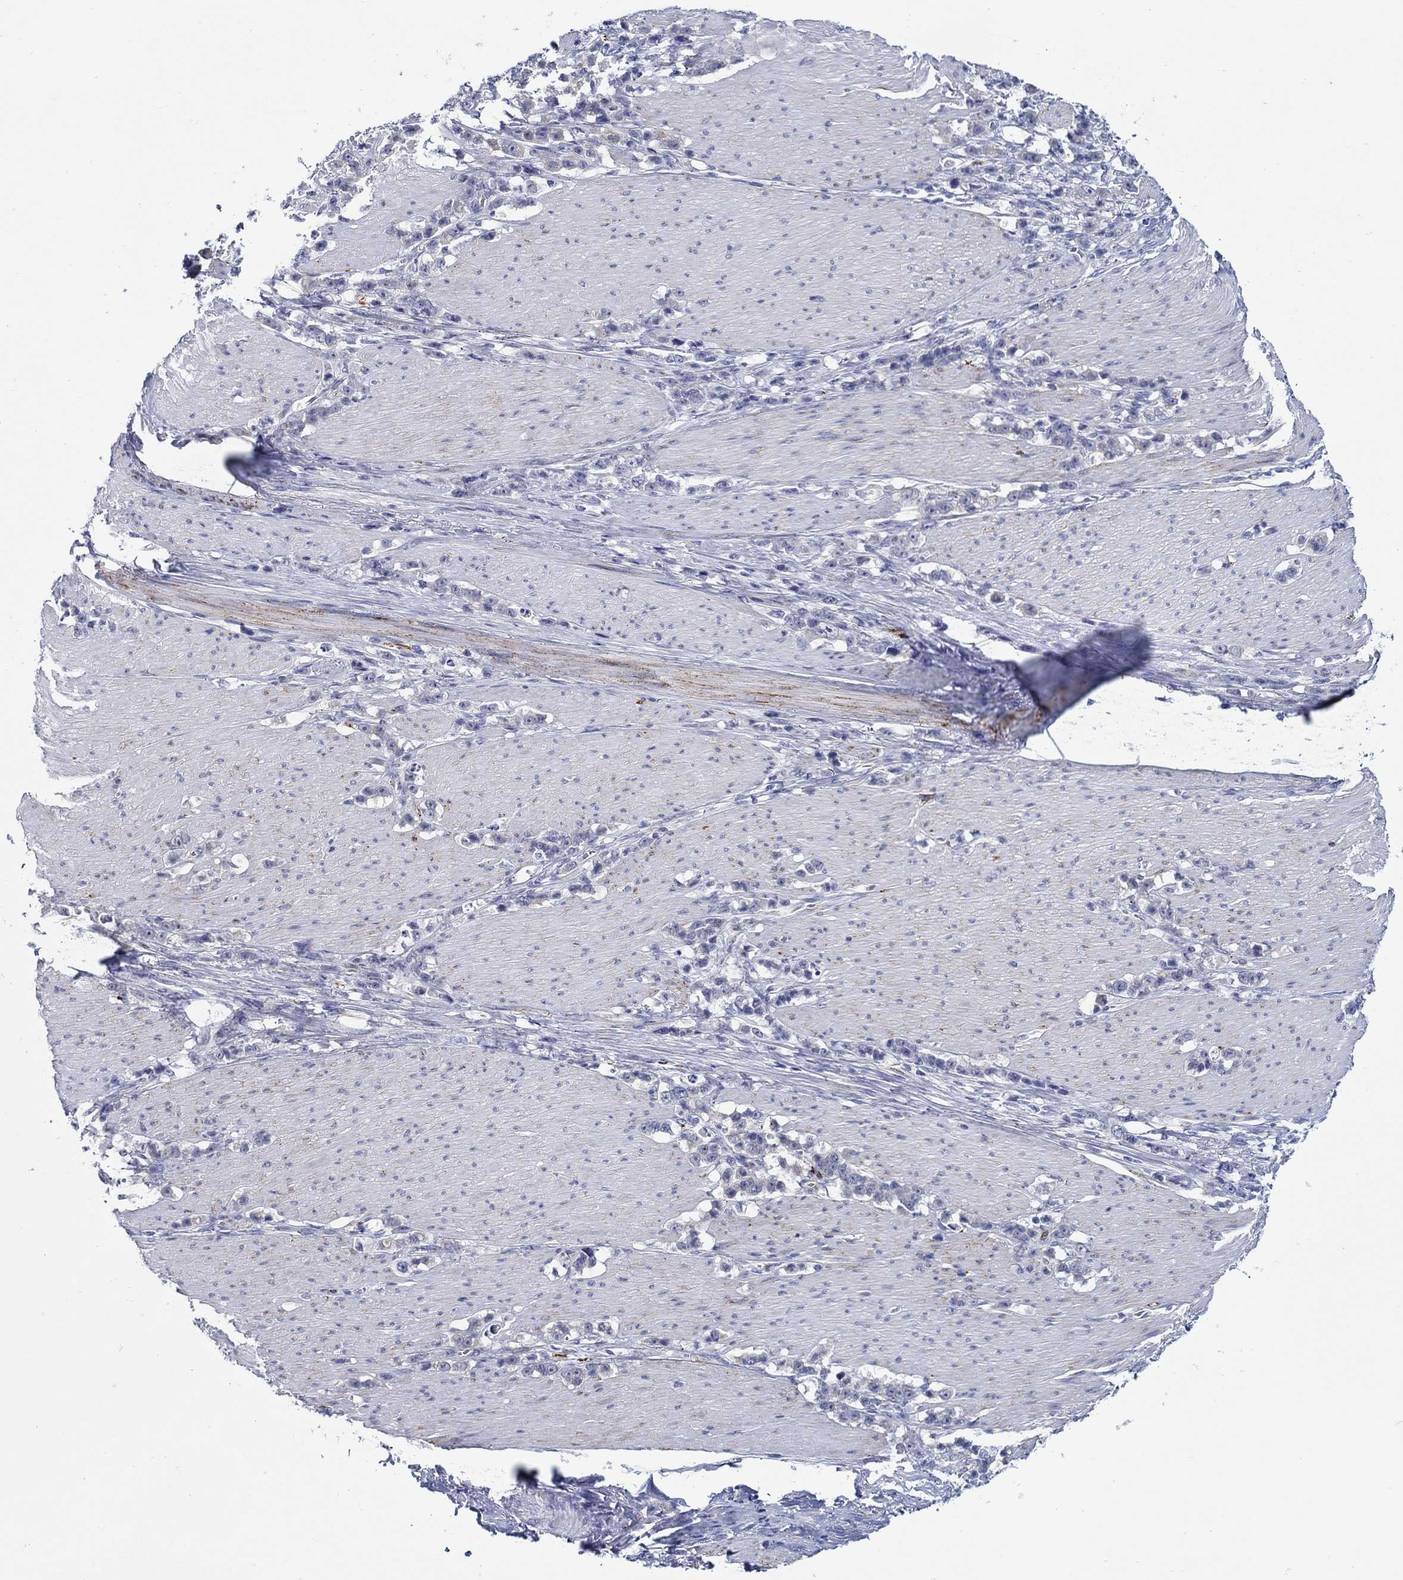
{"staining": {"intensity": "negative", "quantity": "none", "location": "none"}, "tissue": "stomach cancer", "cell_type": "Tumor cells", "image_type": "cancer", "snomed": [{"axis": "morphology", "description": "Adenocarcinoma, NOS"}, {"axis": "topography", "description": "Stomach, lower"}], "caption": "High magnification brightfield microscopy of adenocarcinoma (stomach) stained with DAB (3,3'-diaminobenzidine) (brown) and counterstained with hematoxylin (blue): tumor cells show no significant expression. (Immunohistochemistry, brightfield microscopy, high magnification).", "gene": "MC2R", "patient": {"sex": "male", "age": 88}}